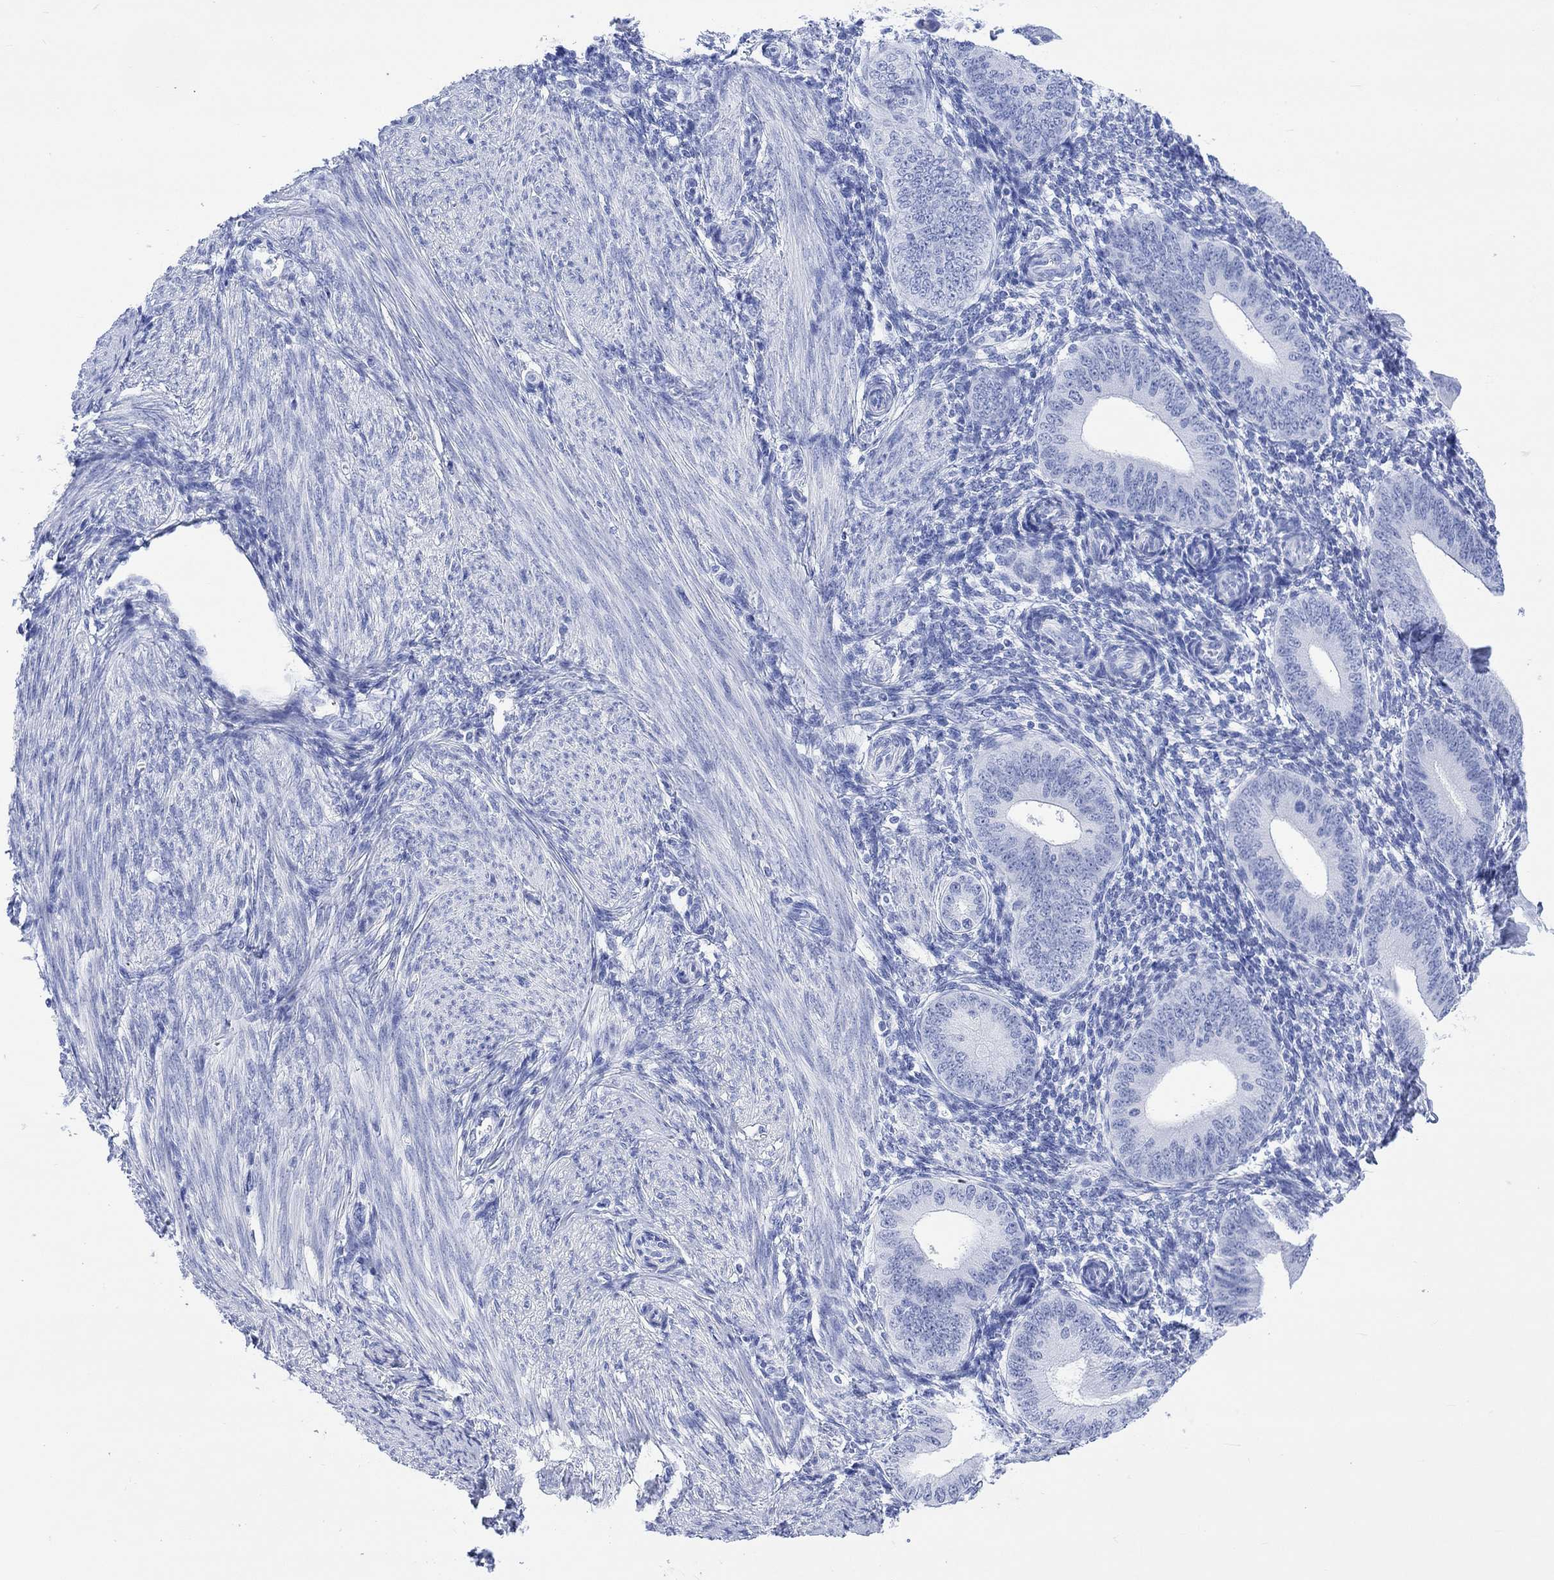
{"staining": {"intensity": "negative", "quantity": "none", "location": "none"}, "tissue": "endometrium", "cell_type": "Cells in endometrial stroma", "image_type": "normal", "snomed": [{"axis": "morphology", "description": "Normal tissue, NOS"}, {"axis": "topography", "description": "Endometrium"}], "caption": "The IHC micrograph has no significant positivity in cells in endometrial stroma of endometrium. (Brightfield microscopy of DAB (3,3'-diaminobenzidine) immunohistochemistry at high magnification).", "gene": "CELF4", "patient": {"sex": "female", "age": 39}}